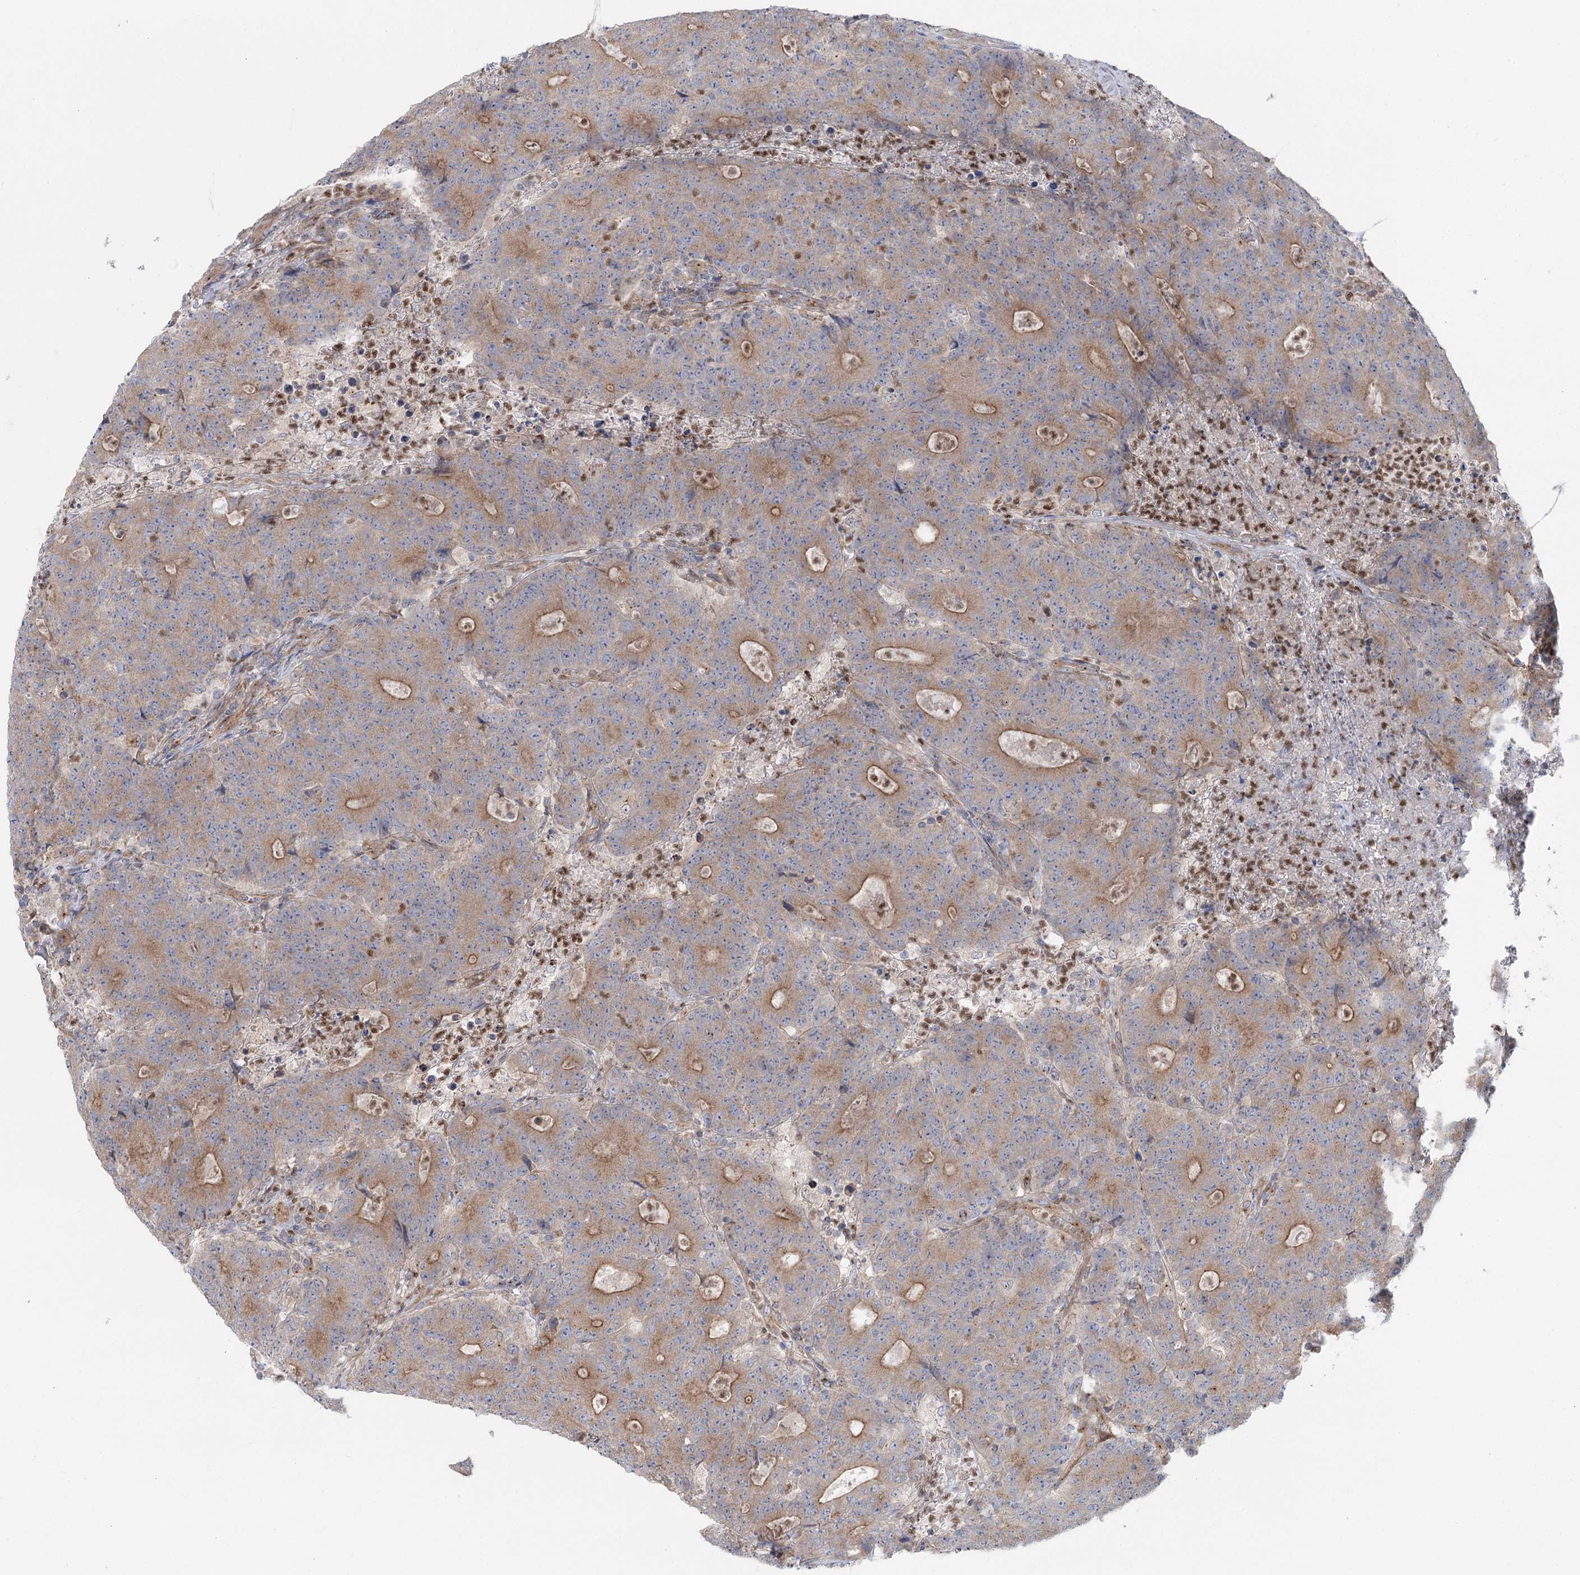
{"staining": {"intensity": "moderate", "quantity": "25%-75%", "location": "cytoplasmic/membranous"}, "tissue": "colorectal cancer", "cell_type": "Tumor cells", "image_type": "cancer", "snomed": [{"axis": "morphology", "description": "Adenocarcinoma, NOS"}, {"axis": "topography", "description": "Colon"}], "caption": "Colorectal adenocarcinoma tissue reveals moderate cytoplasmic/membranous expression in approximately 25%-75% of tumor cells The protein of interest is stained brown, and the nuclei are stained in blue (DAB (3,3'-diaminobenzidine) IHC with brightfield microscopy, high magnification).", "gene": "SCN11A", "patient": {"sex": "female", "age": 75}}